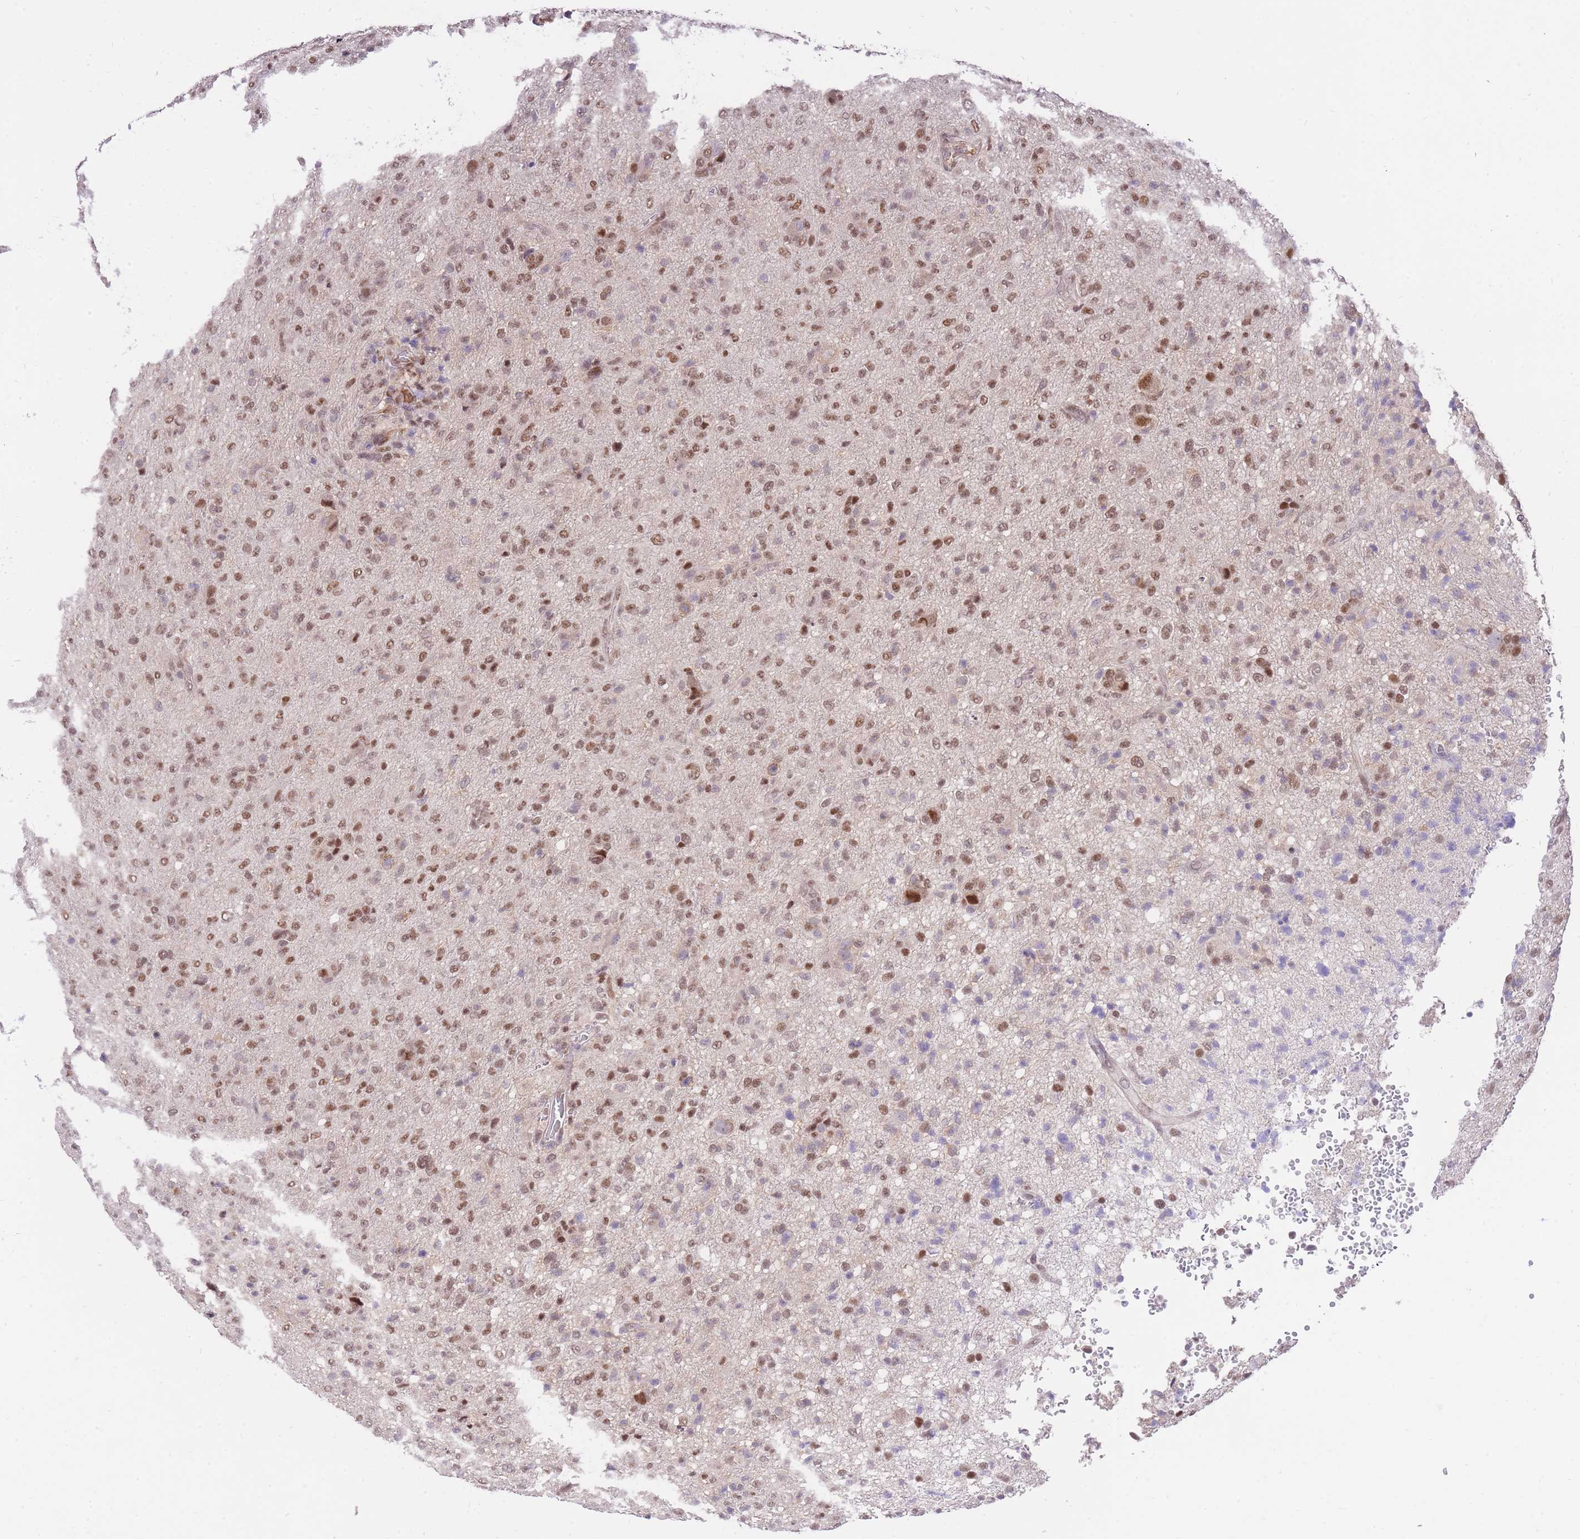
{"staining": {"intensity": "moderate", "quantity": ">75%", "location": "nuclear"}, "tissue": "glioma", "cell_type": "Tumor cells", "image_type": "cancer", "snomed": [{"axis": "morphology", "description": "Glioma, malignant, High grade"}, {"axis": "topography", "description": "Brain"}], "caption": "DAB immunohistochemical staining of human glioma reveals moderate nuclear protein expression in about >75% of tumor cells.", "gene": "UBXN7", "patient": {"sex": "female", "age": 57}}